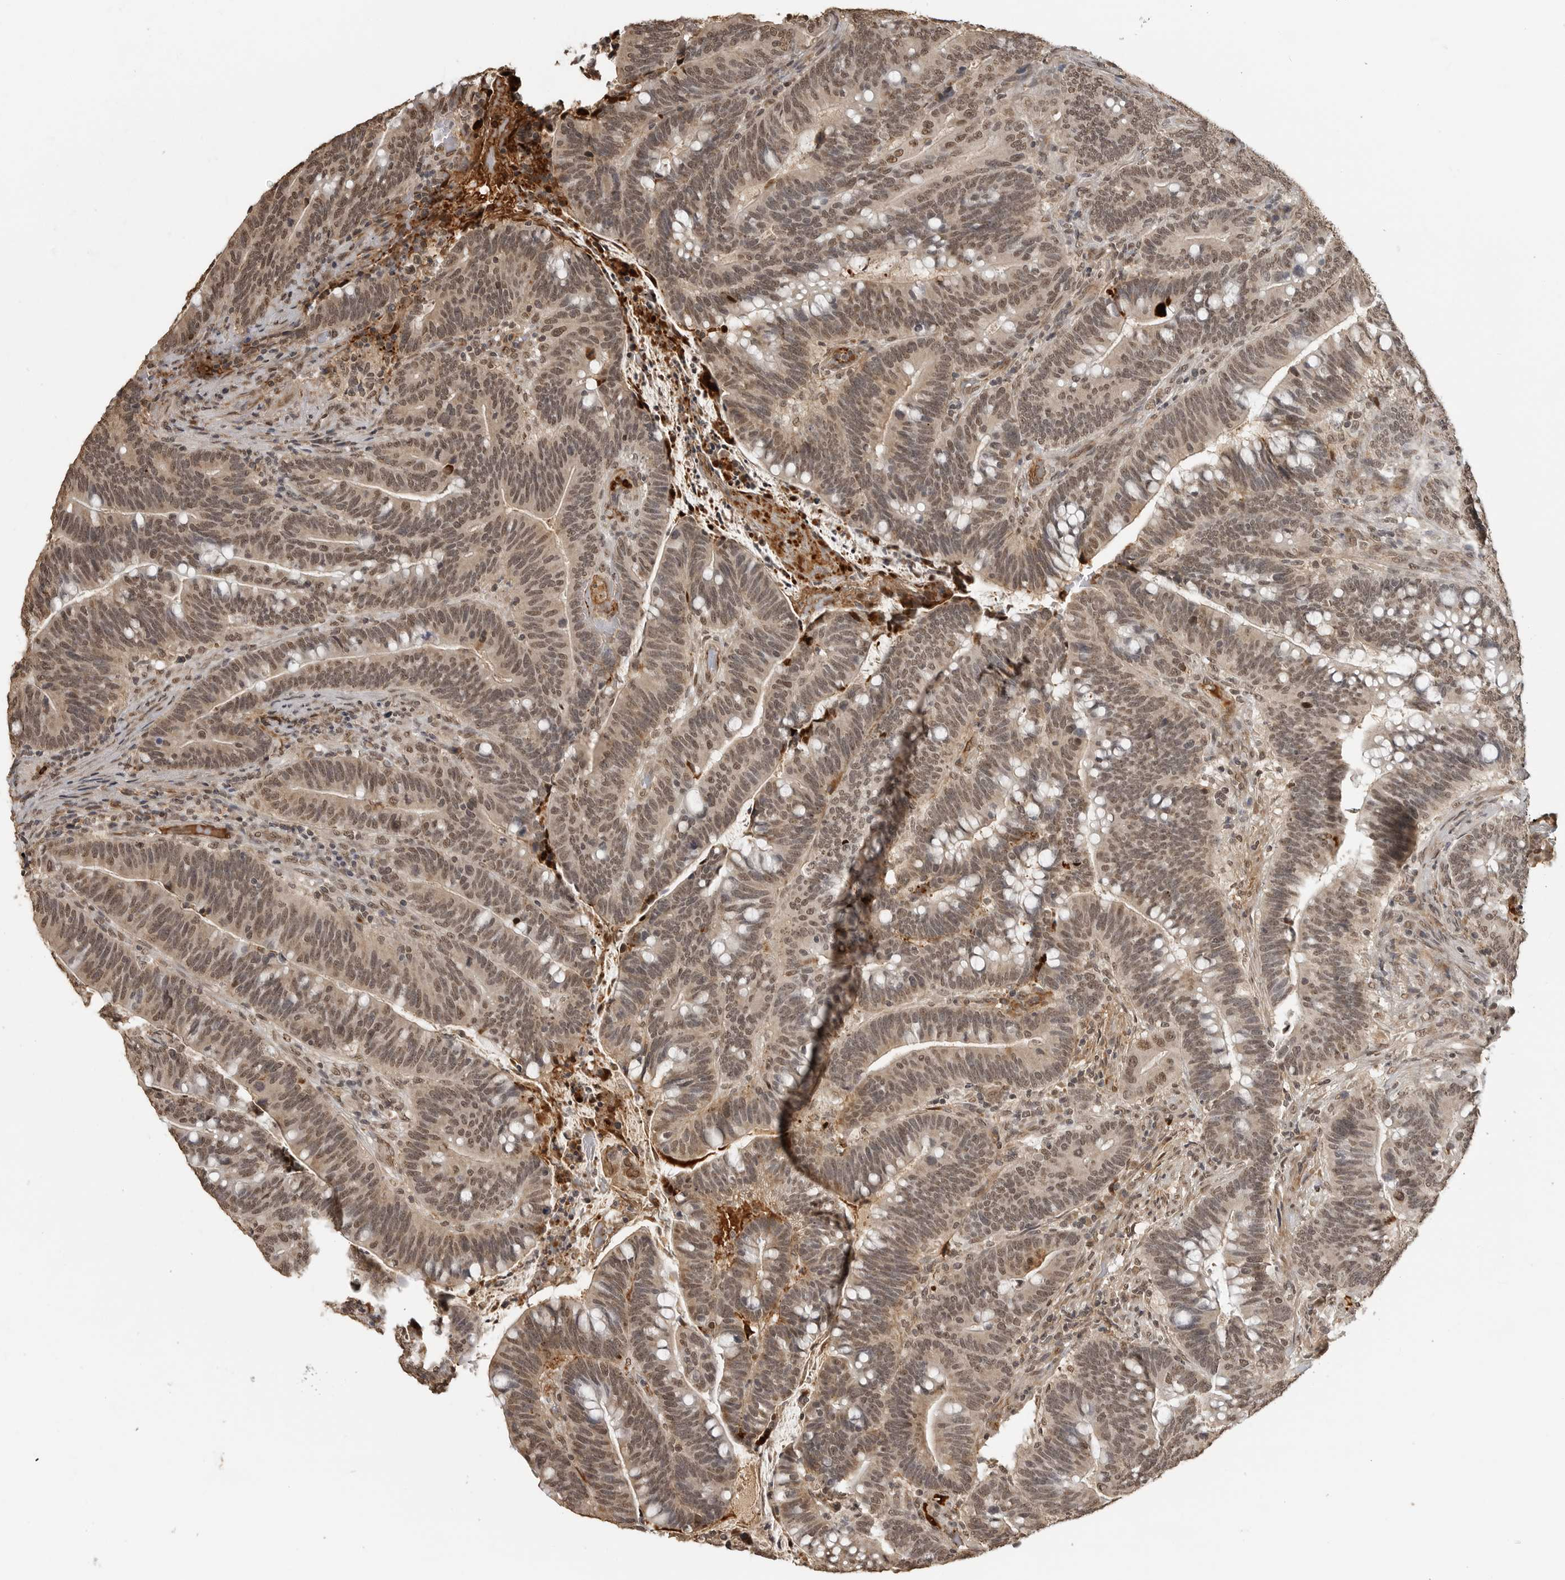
{"staining": {"intensity": "weak", "quantity": ">75%", "location": "nuclear"}, "tissue": "colorectal cancer", "cell_type": "Tumor cells", "image_type": "cancer", "snomed": [{"axis": "morphology", "description": "Adenocarcinoma, NOS"}, {"axis": "topography", "description": "Colon"}], "caption": "The immunohistochemical stain labels weak nuclear staining in tumor cells of colorectal cancer (adenocarcinoma) tissue. (DAB (3,3'-diaminobenzidine) IHC, brown staining for protein, blue staining for nuclei).", "gene": "CLOCK", "patient": {"sex": "female", "age": 66}}